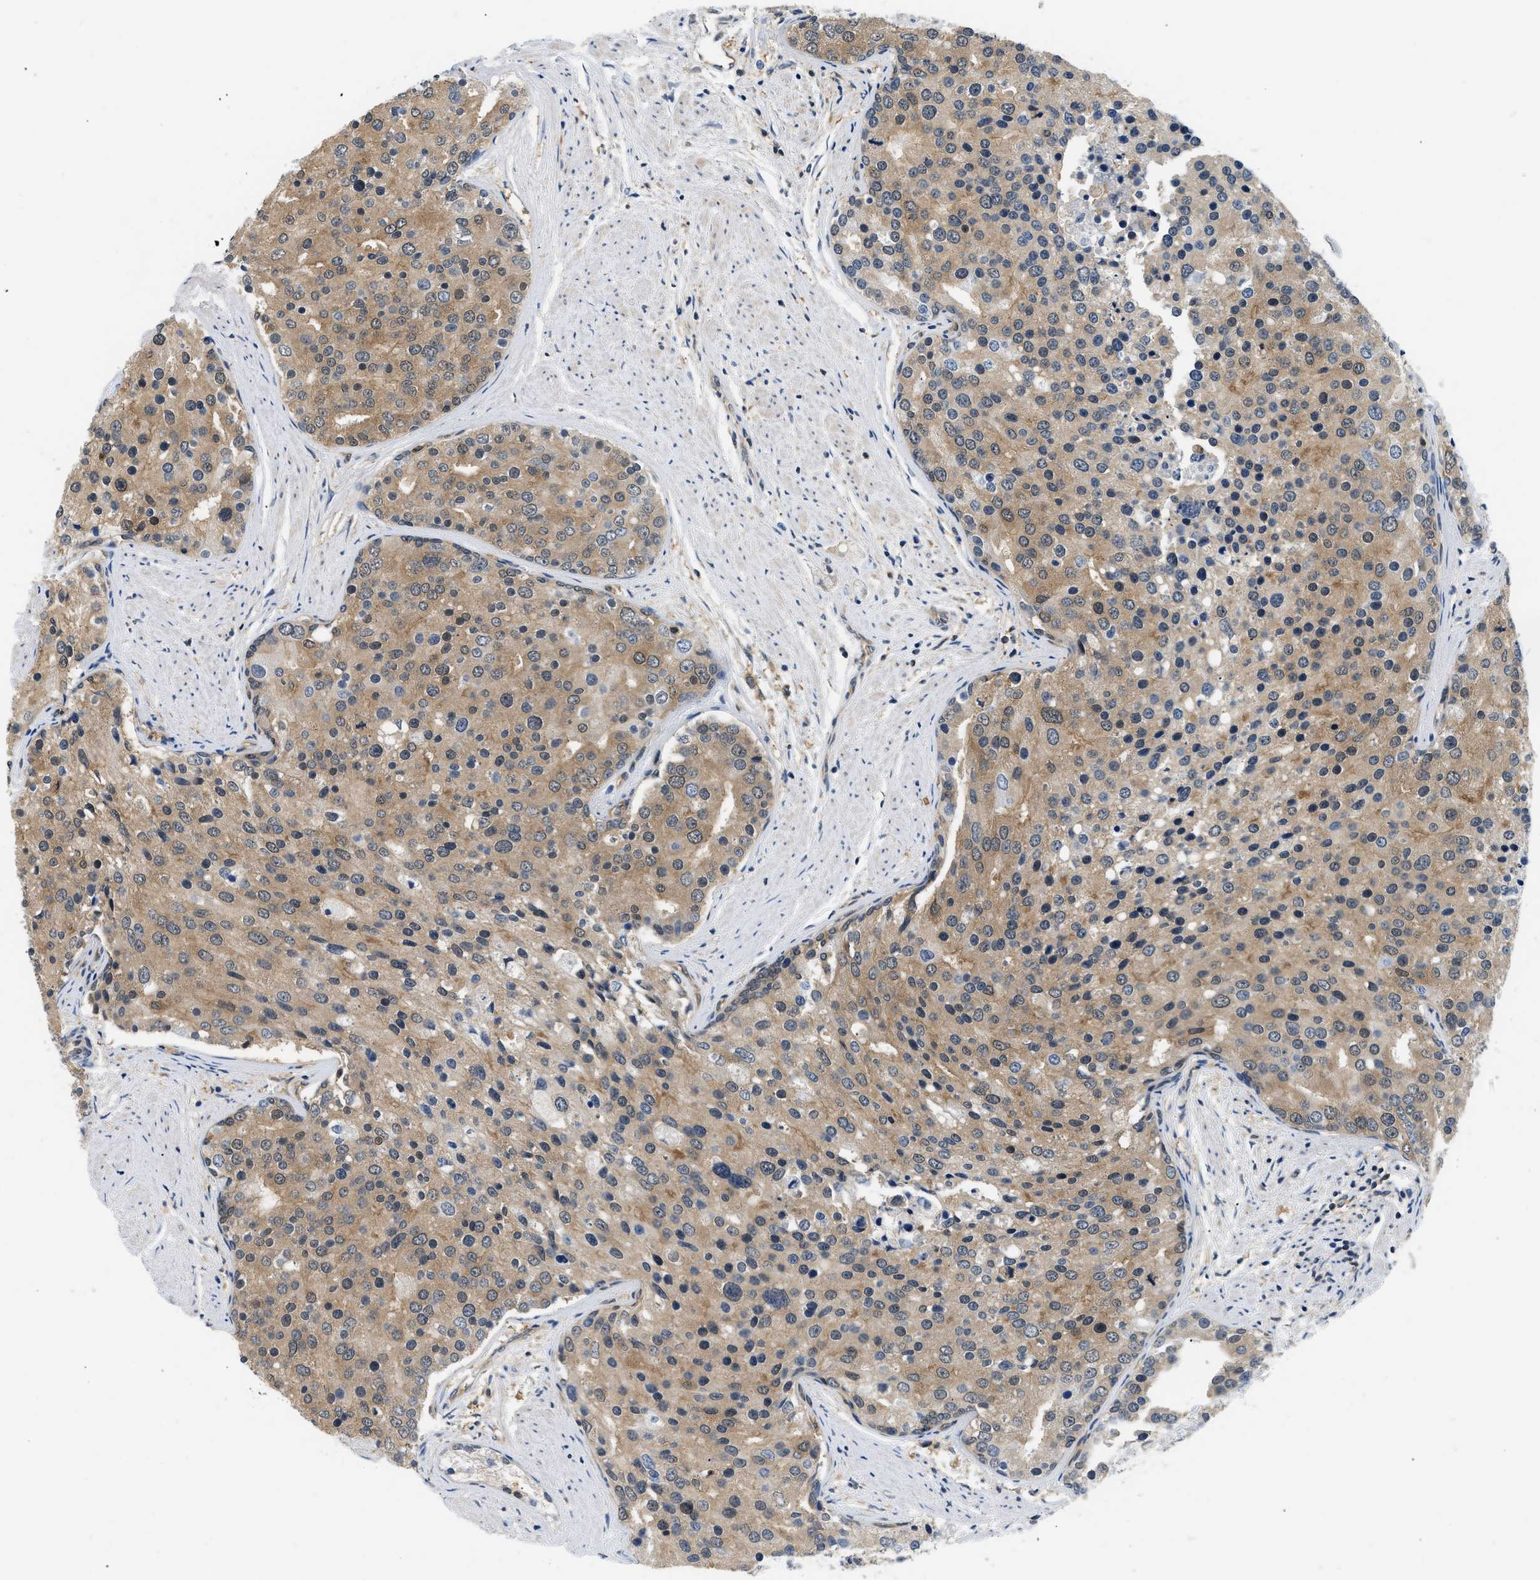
{"staining": {"intensity": "moderate", "quantity": ">75%", "location": "cytoplasmic/membranous"}, "tissue": "prostate cancer", "cell_type": "Tumor cells", "image_type": "cancer", "snomed": [{"axis": "morphology", "description": "Adenocarcinoma, High grade"}, {"axis": "topography", "description": "Prostate"}], "caption": "Prostate cancer (adenocarcinoma (high-grade)) stained for a protein demonstrates moderate cytoplasmic/membranous positivity in tumor cells.", "gene": "EIF4EBP2", "patient": {"sex": "male", "age": 50}}